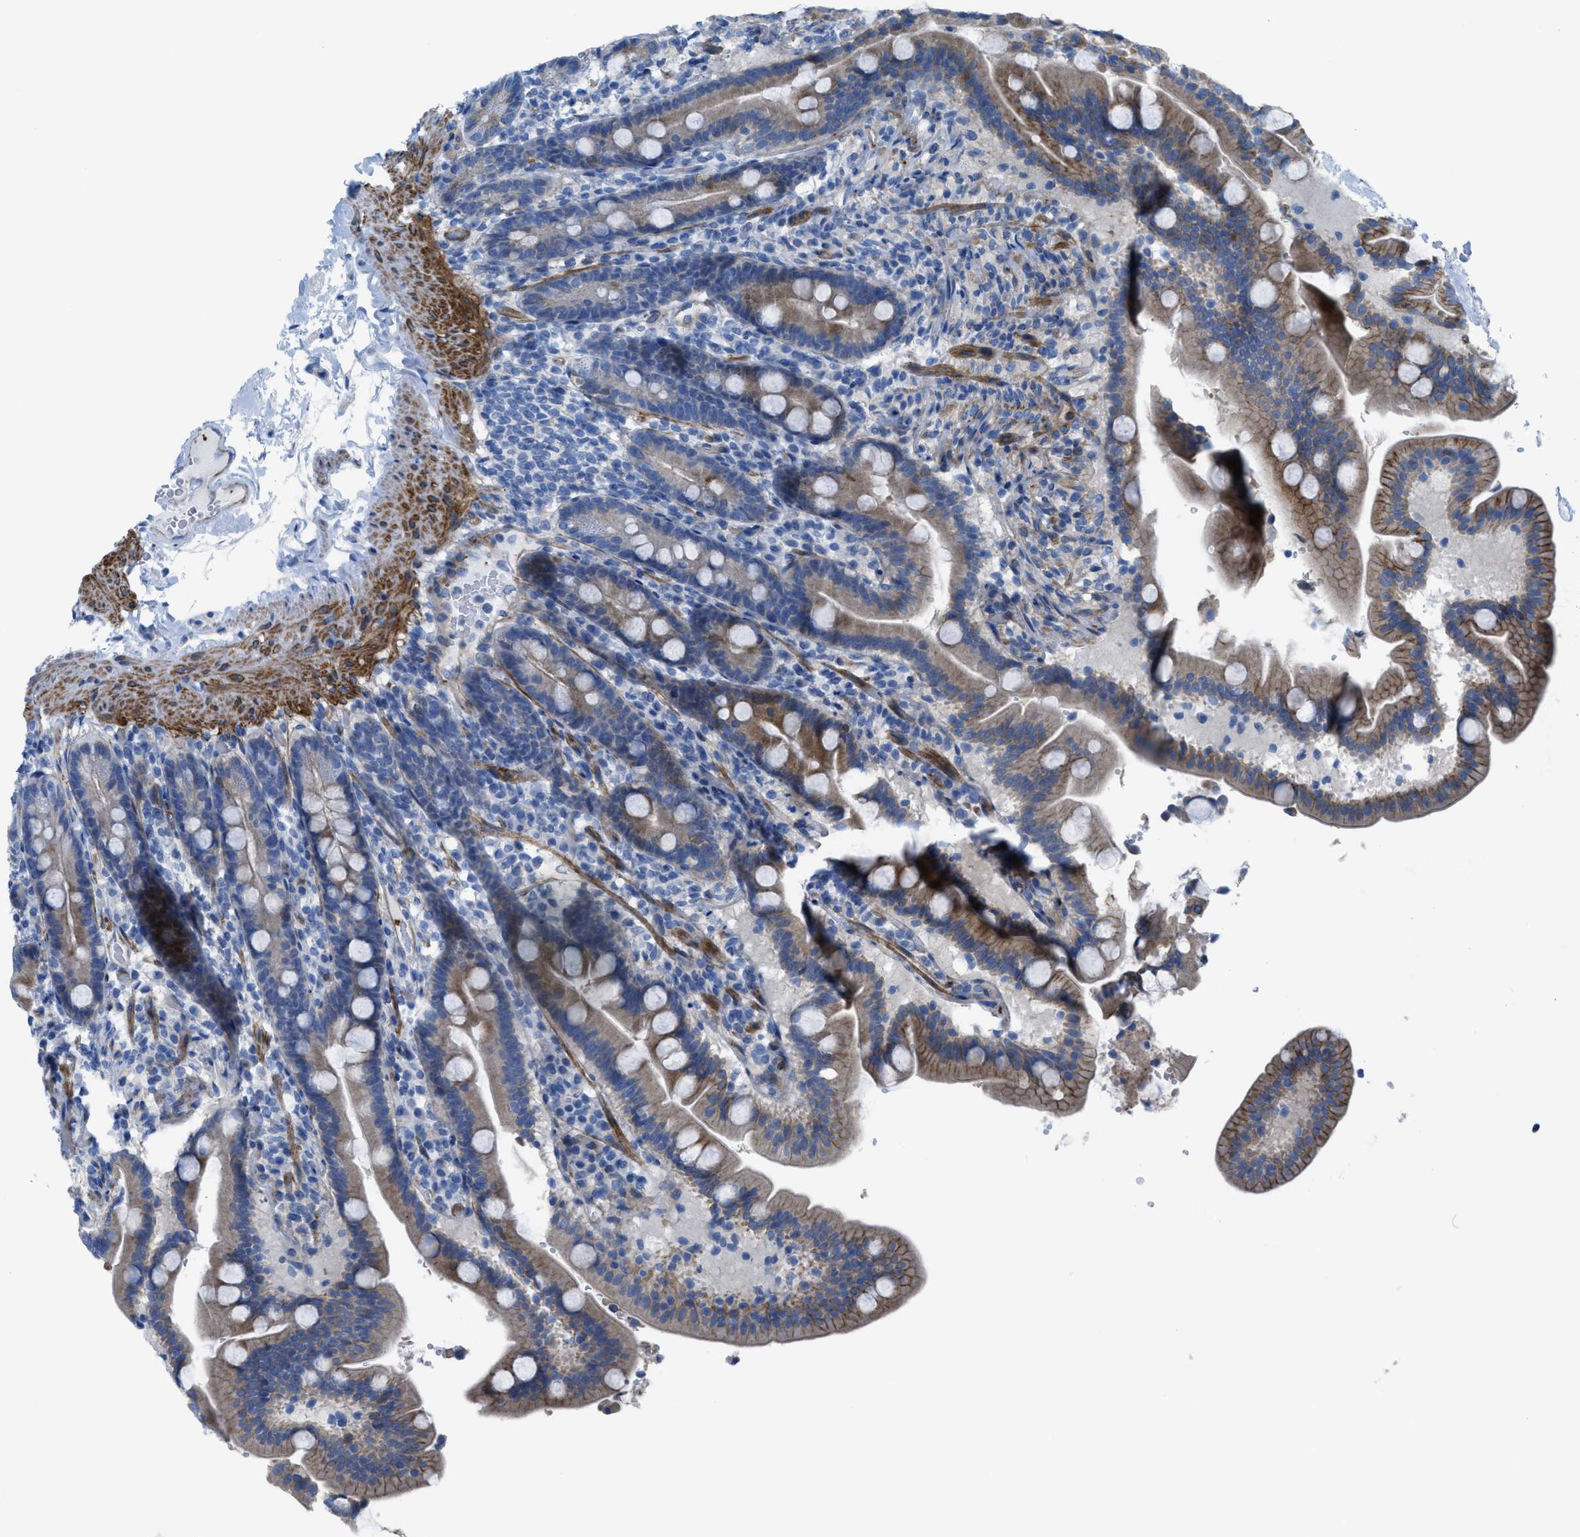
{"staining": {"intensity": "moderate", "quantity": ">75%", "location": "cytoplasmic/membranous"}, "tissue": "duodenum", "cell_type": "Glandular cells", "image_type": "normal", "snomed": [{"axis": "morphology", "description": "Normal tissue, NOS"}, {"axis": "topography", "description": "Duodenum"}], "caption": "Human duodenum stained for a protein (brown) exhibits moderate cytoplasmic/membranous positive expression in about >75% of glandular cells.", "gene": "KCNH7", "patient": {"sex": "male", "age": 54}}